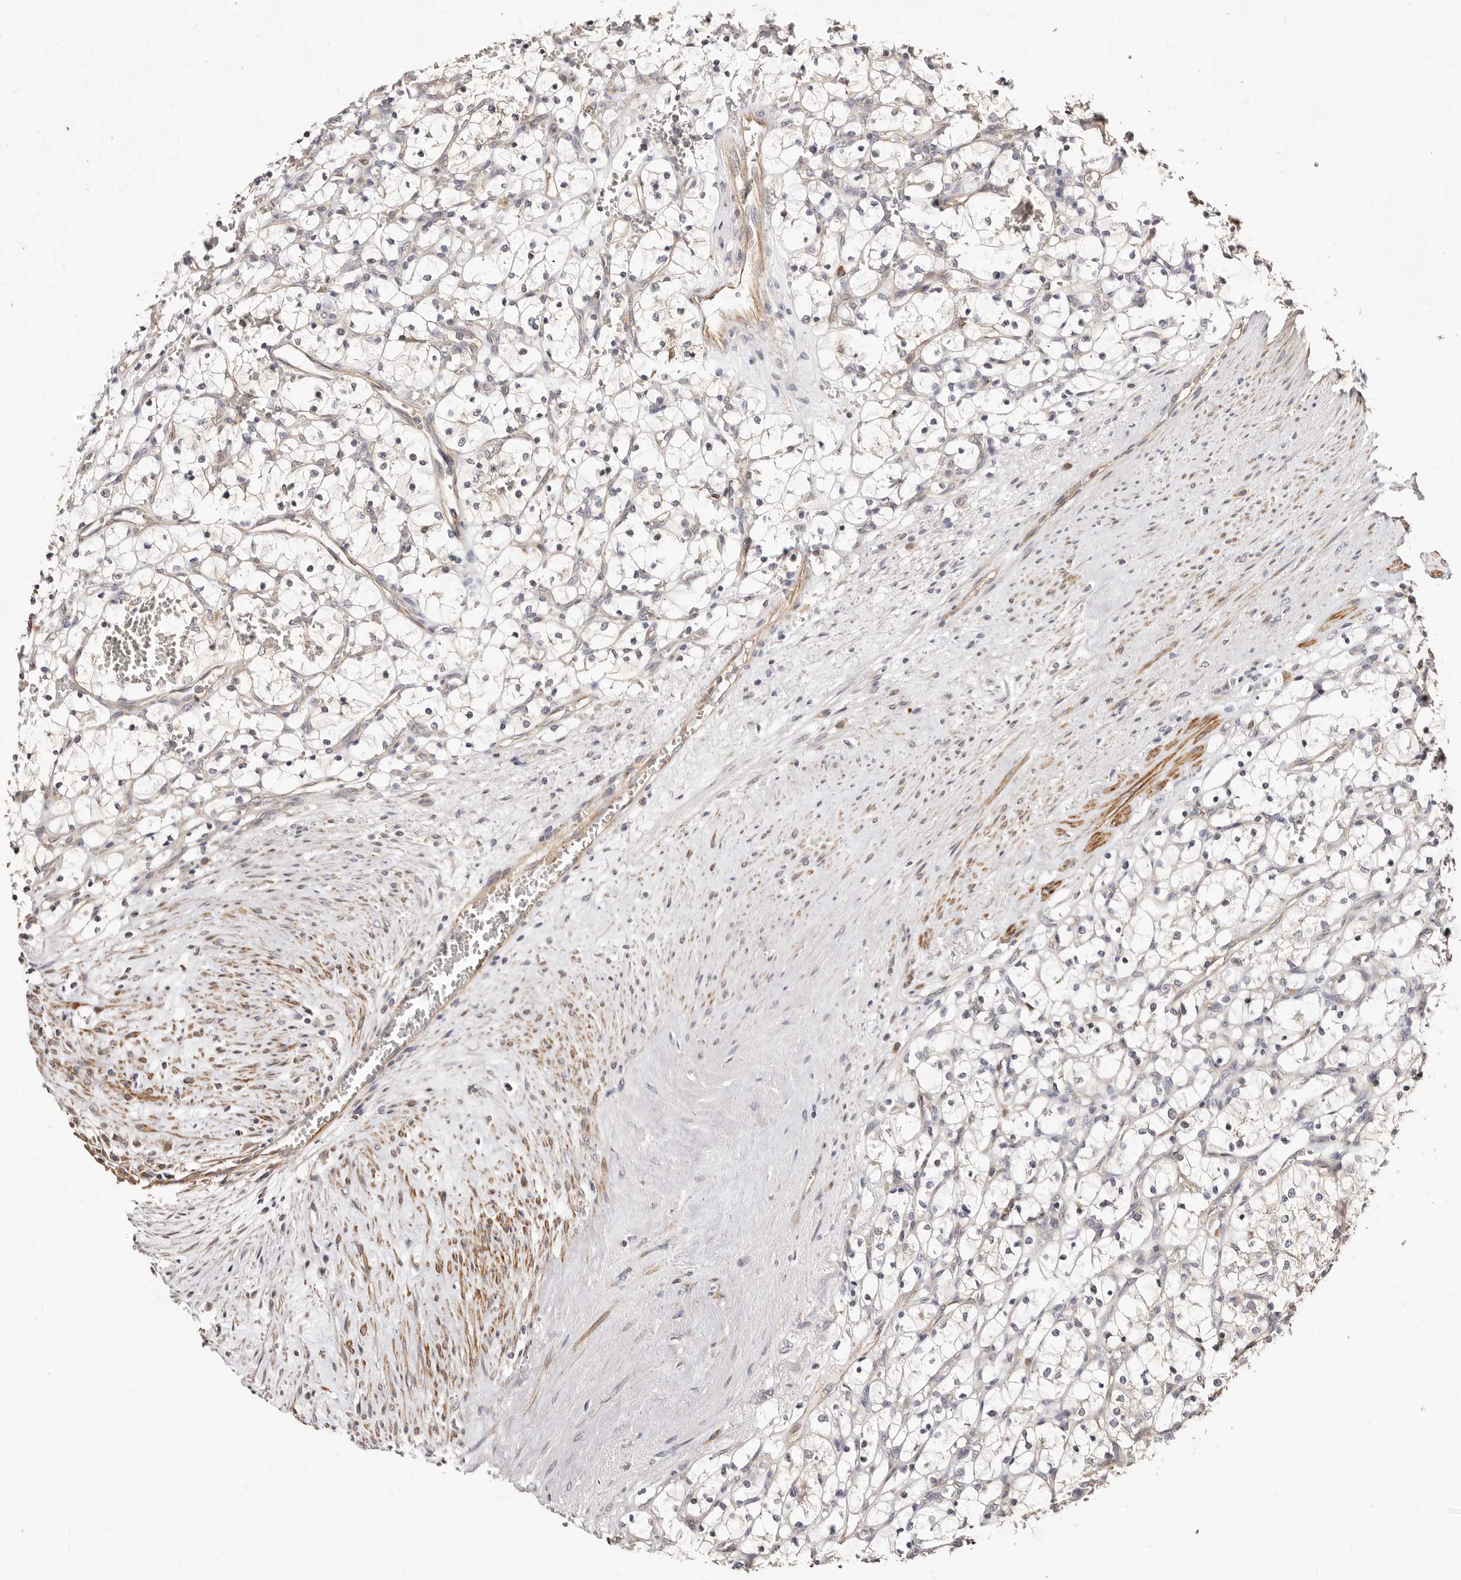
{"staining": {"intensity": "negative", "quantity": "none", "location": "none"}, "tissue": "renal cancer", "cell_type": "Tumor cells", "image_type": "cancer", "snomed": [{"axis": "morphology", "description": "Adenocarcinoma, NOS"}, {"axis": "topography", "description": "Kidney"}], "caption": "IHC photomicrograph of neoplastic tissue: human renal adenocarcinoma stained with DAB (3,3'-diaminobenzidine) exhibits no significant protein positivity in tumor cells.", "gene": "MAPK1", "patient": {"sex": "female", "age": 69}}